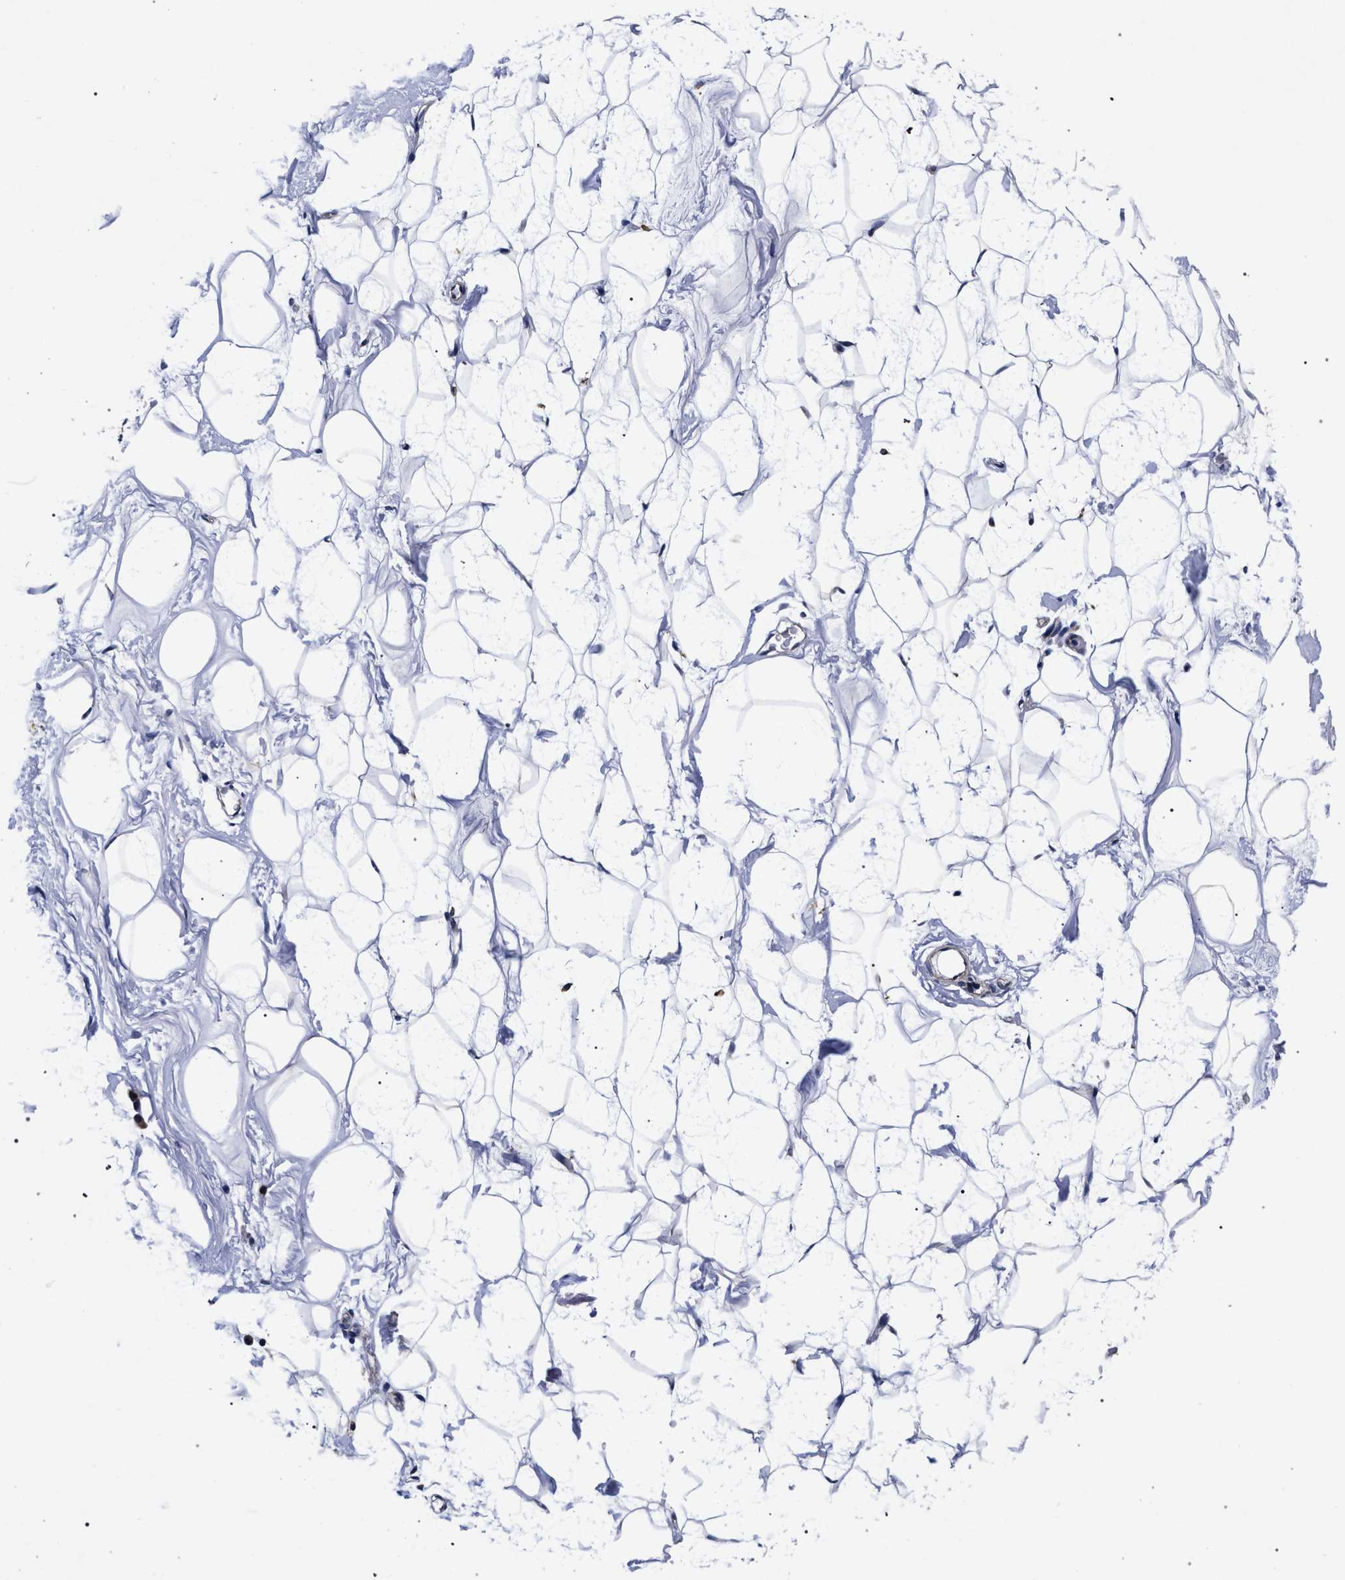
{"staining": {"intensity": "negative", "quantity": "none", "location": "none"}, "tissue": "adipose tissue", "cell_type": "Adipocytes", "image_type": "normal", "snomed": [{"axis": "morphology", "description": "Normal tissue, NOS"}, {"axis": "morphology", "description": "Fibrosis, NOS"}, {"axis": "topography", "description": "Breast"}, {"axis": "topography", "description": "Adipose tissue"}], "caption": "Immunohistochemistry (IHC) of benign adipose tissue demonstrates no expression in adipocytes.", "gene": "CFAP95", "patient": {"sex": "female", "age": 39}}